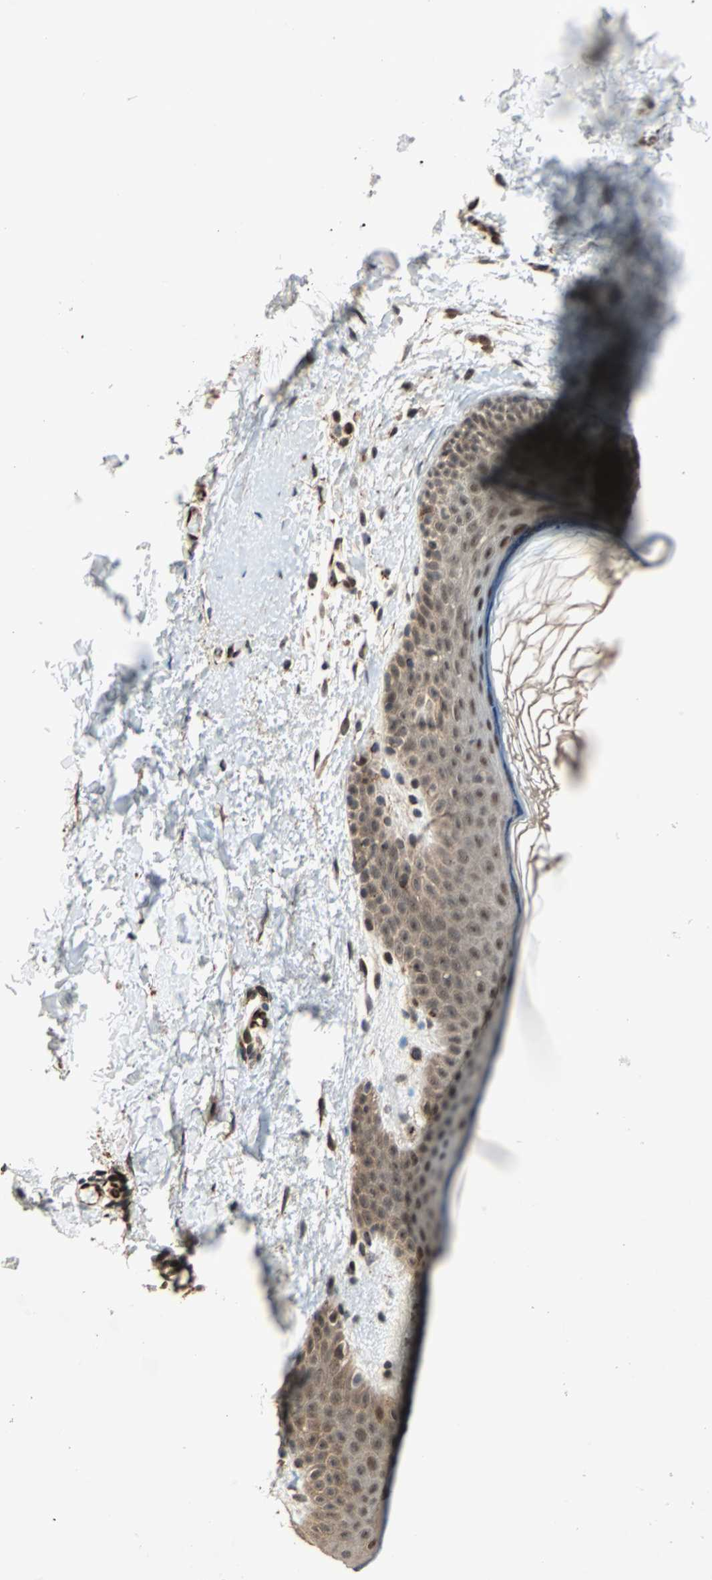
{"staining": {"intensity": "moderate", "quantity": ">75%", "location": "cytoplasmic/membranous,nuclear"}, "tissue": "skin", "cell_type": "Fibroblasts", "image_type": "normal", "snomed": [{"axis": "morphology", "description": "Normal tissue, NOS"}, {"axis": "topography", "description": "Skin"}], "caption": "A histopathology image showing moderate cytoplasmic/membranous,nuclear expression in about >75% of fibroblasts in unremarkable skin, as visualized by brown immunohistochemical staining.", "gene": "ZBED9", "patient": {"sex": "female", "age": 56}}